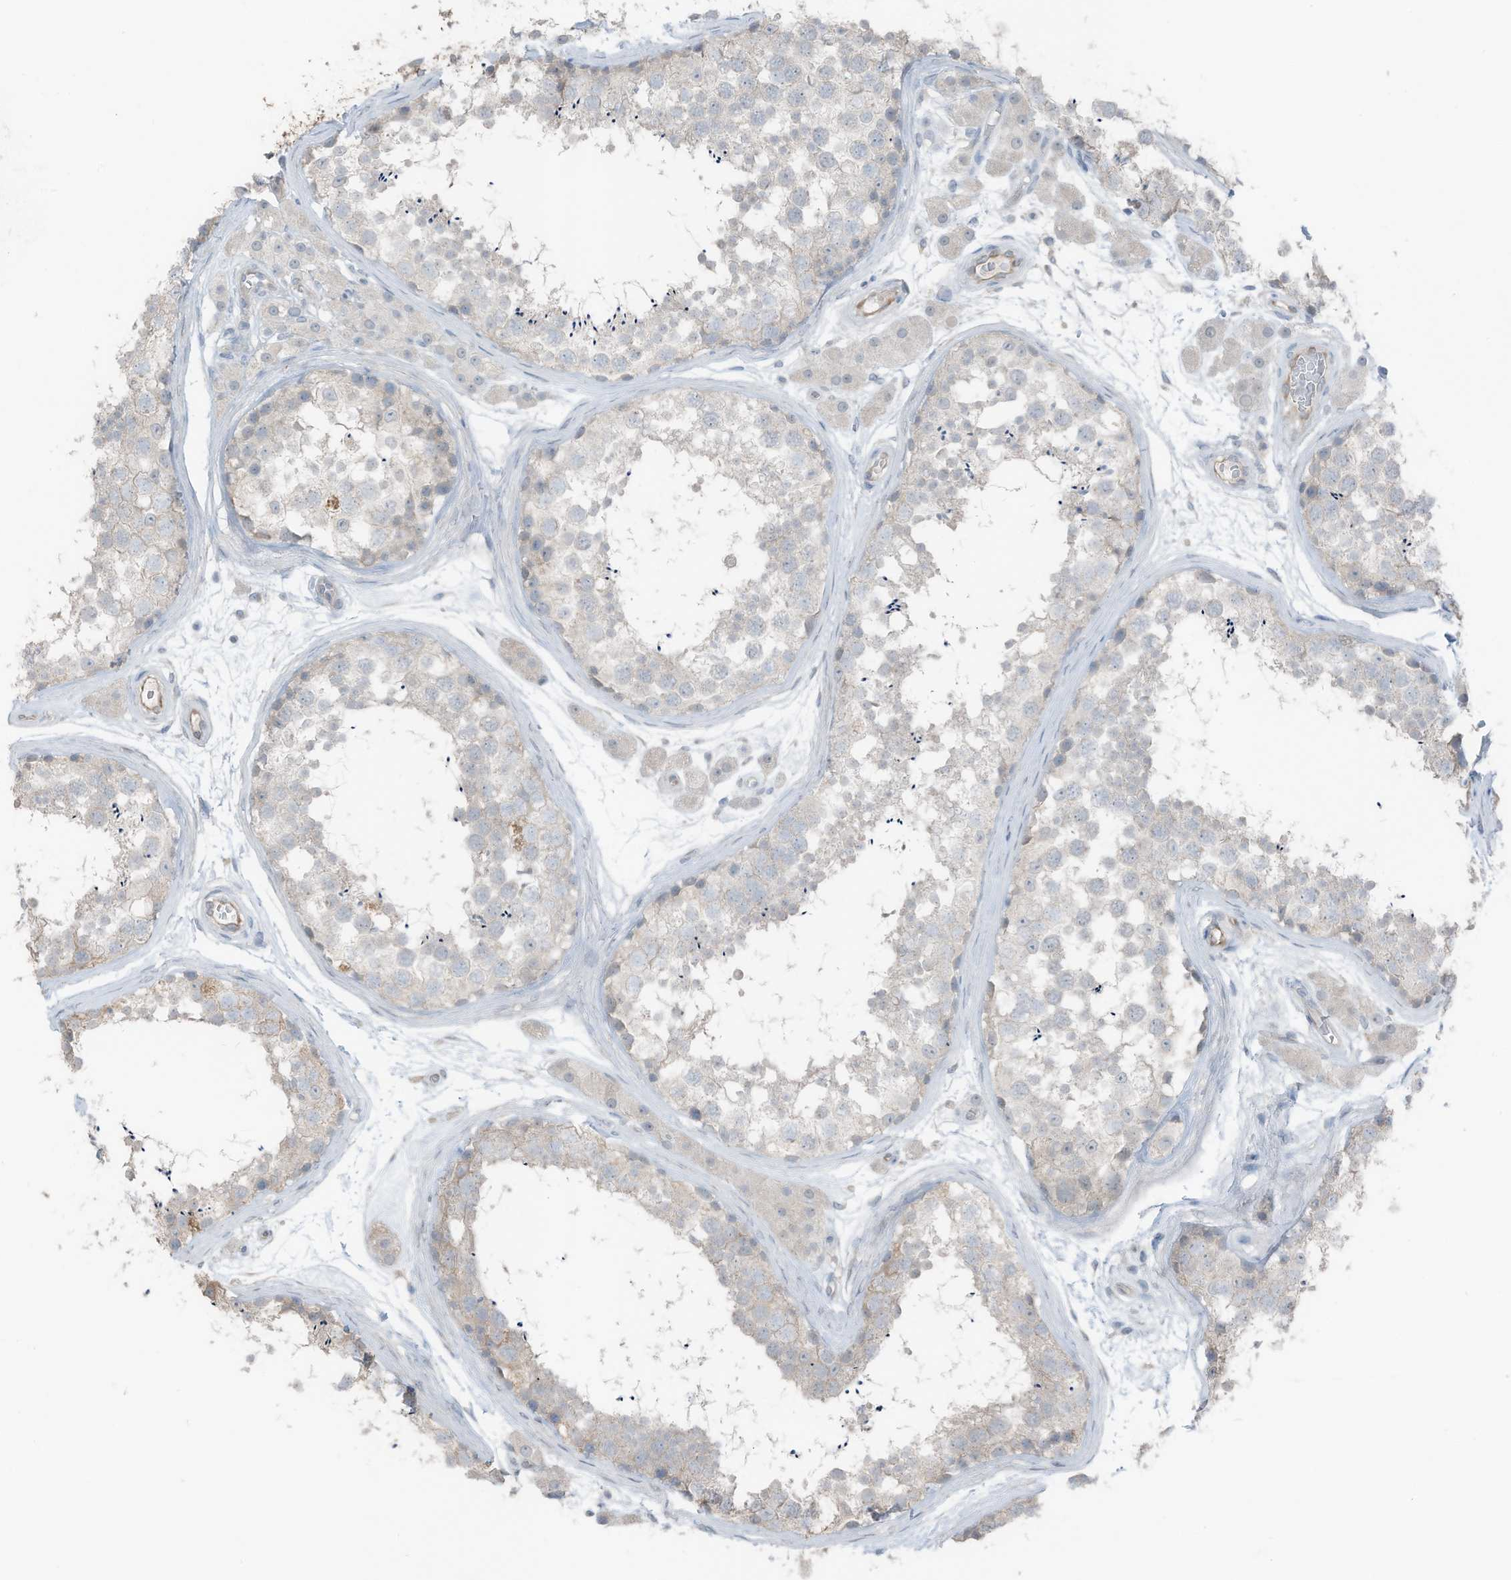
{"staining": {"intensity": "weak", "quantity": "<25%", "location": "cytoplasmic/membranous"}, "tissue": "testis", "cell_type": "Cells in seminiferous ducts", "image_type": "normal", "snomed": [{"axis": "morphology", "description": "Normal tissue, NOS"}, {"axis": "topography", "description": "Testis"}], "caption": "Immunohistochemistry of normal testis demonstrates no positivity in cells in seminiferous ducts.", "gene": "ARHGEF33", "patient": {"sex": "male", "age": 56}}